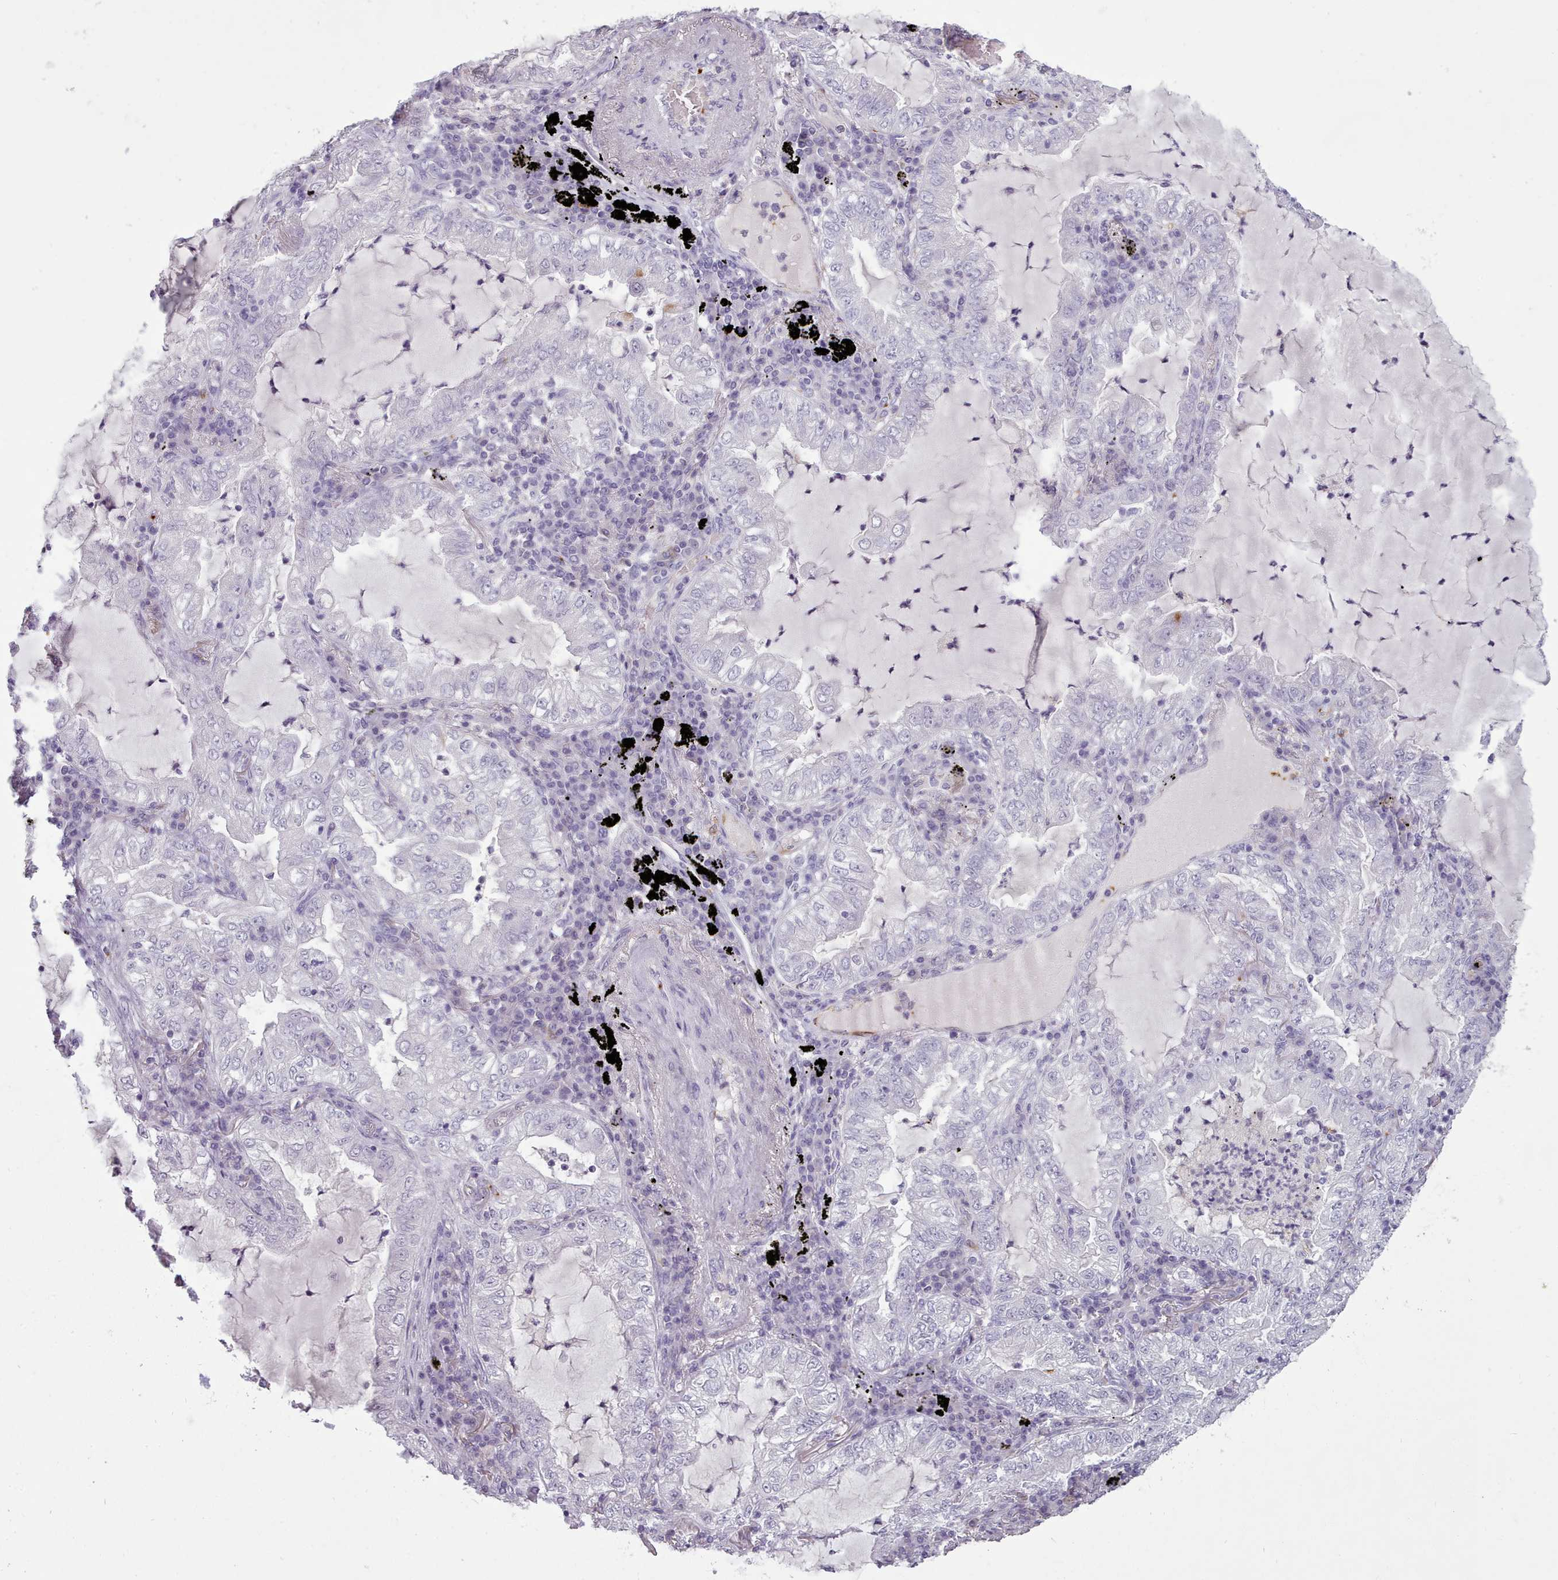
{"staining": {"intensity": "negative", "quantity": "none", "location": "none"}, "tissue": "lung cancer", "cell_type": "Tumor cells", "image_type": "cancer", "snomed": [{"axis": "morphology", "description": "Adenocarcinoma, NOS"}, {"axis": "topography", "description": "Lung"}], "caption": "The immunohistochemistry photomicrograph has no significant expression in tumor cells of lung adenocarcinoma tissue. (IHC, brightfield microscopy, high magnification).", "gene": "NDST2", "patient": {"sex": "female", "age": 73}}